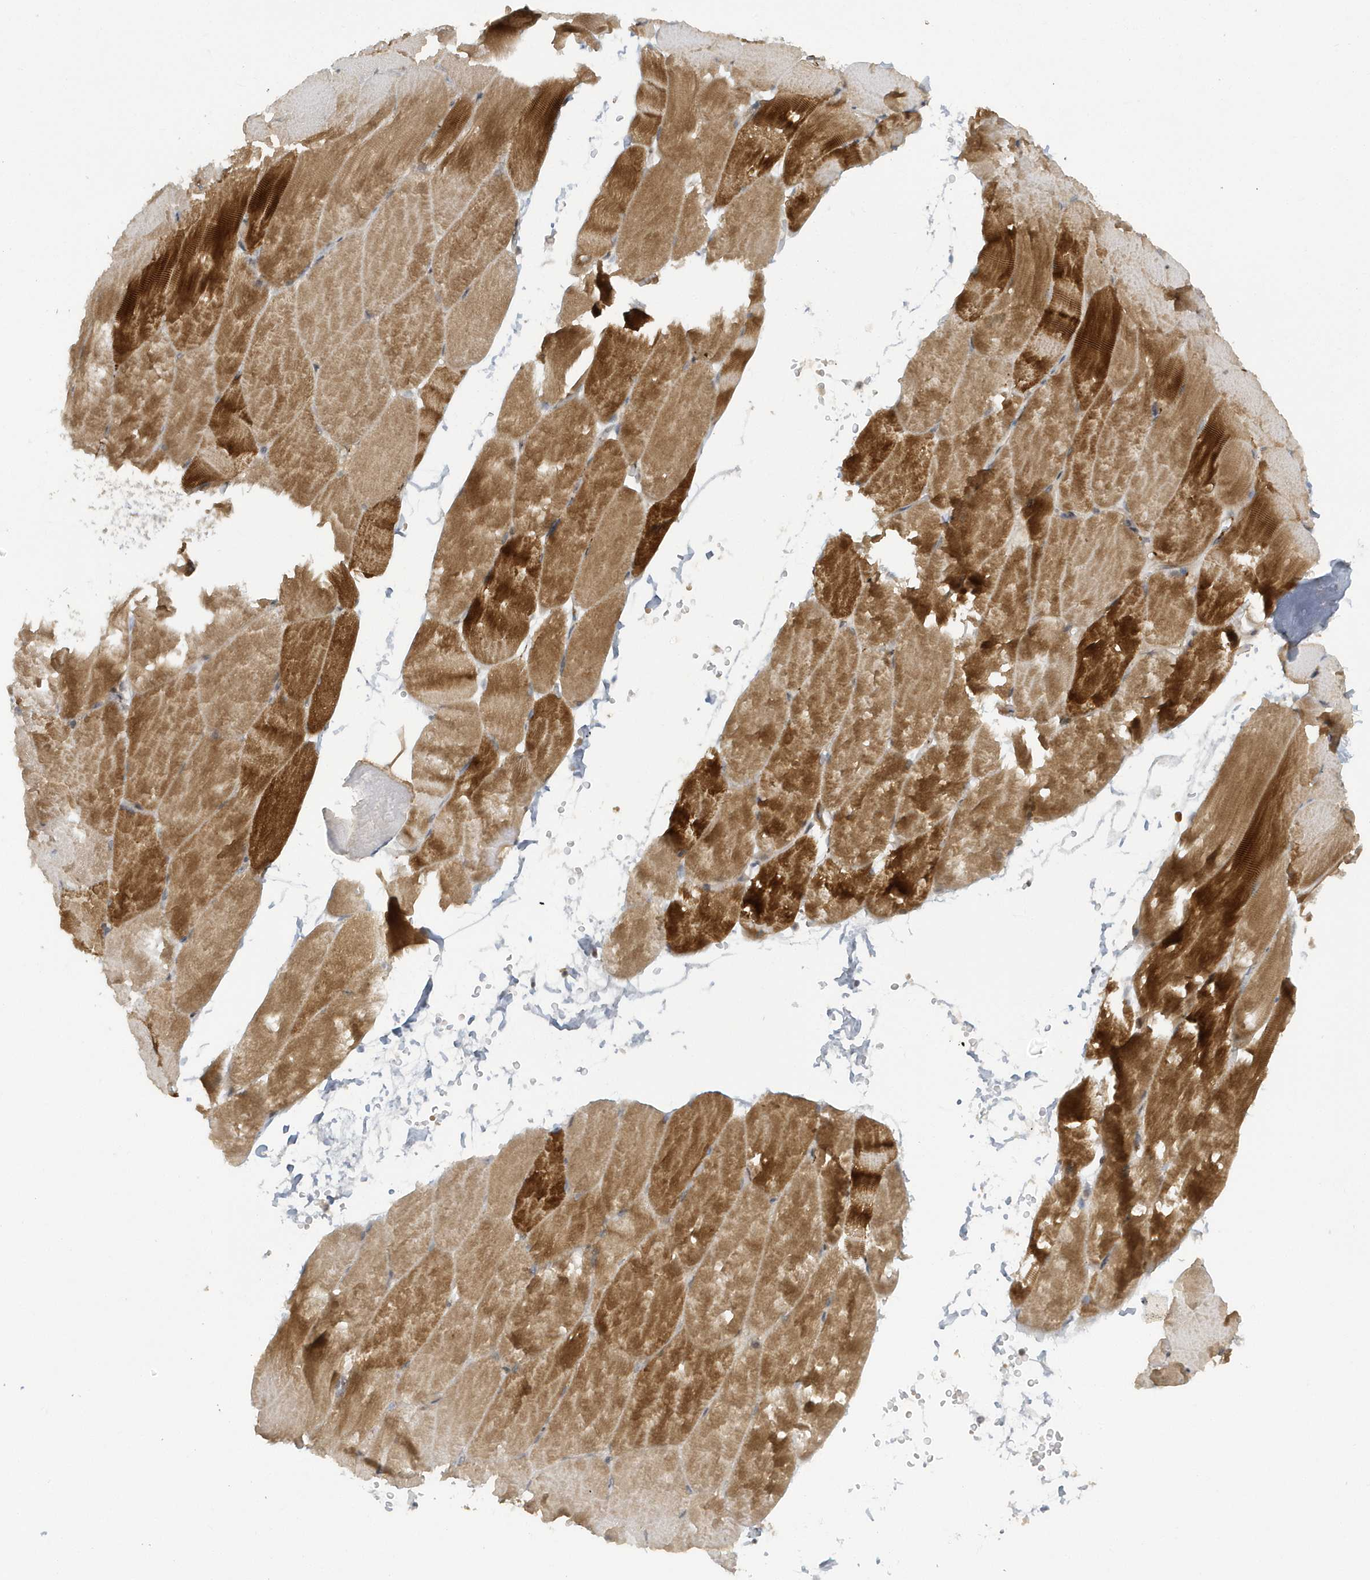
{"staining": {"intensity": "strong", "quantity": ">75%", "location": "cytoplasmic/membranous"}, "tissue": "skeletal muscle", "cell_type": "Myocytes", "image_type": "normal", "snomed": [{"axis": "morphology", "description": "Normal tissue, NOS"}, {"axis": "topography", "description": "Skeletal muscle"}, {"axis": "topography", "description": "Parathyroid gland"}], "caption": "Strong cytoplasmic/membranous staining for a protein is present in about >75% of myocytes of benign skeletal muscle using immunohistochemistry (IHC).", "gene": "ATG4A", "patient": {"sex": "female", "age": 37}}